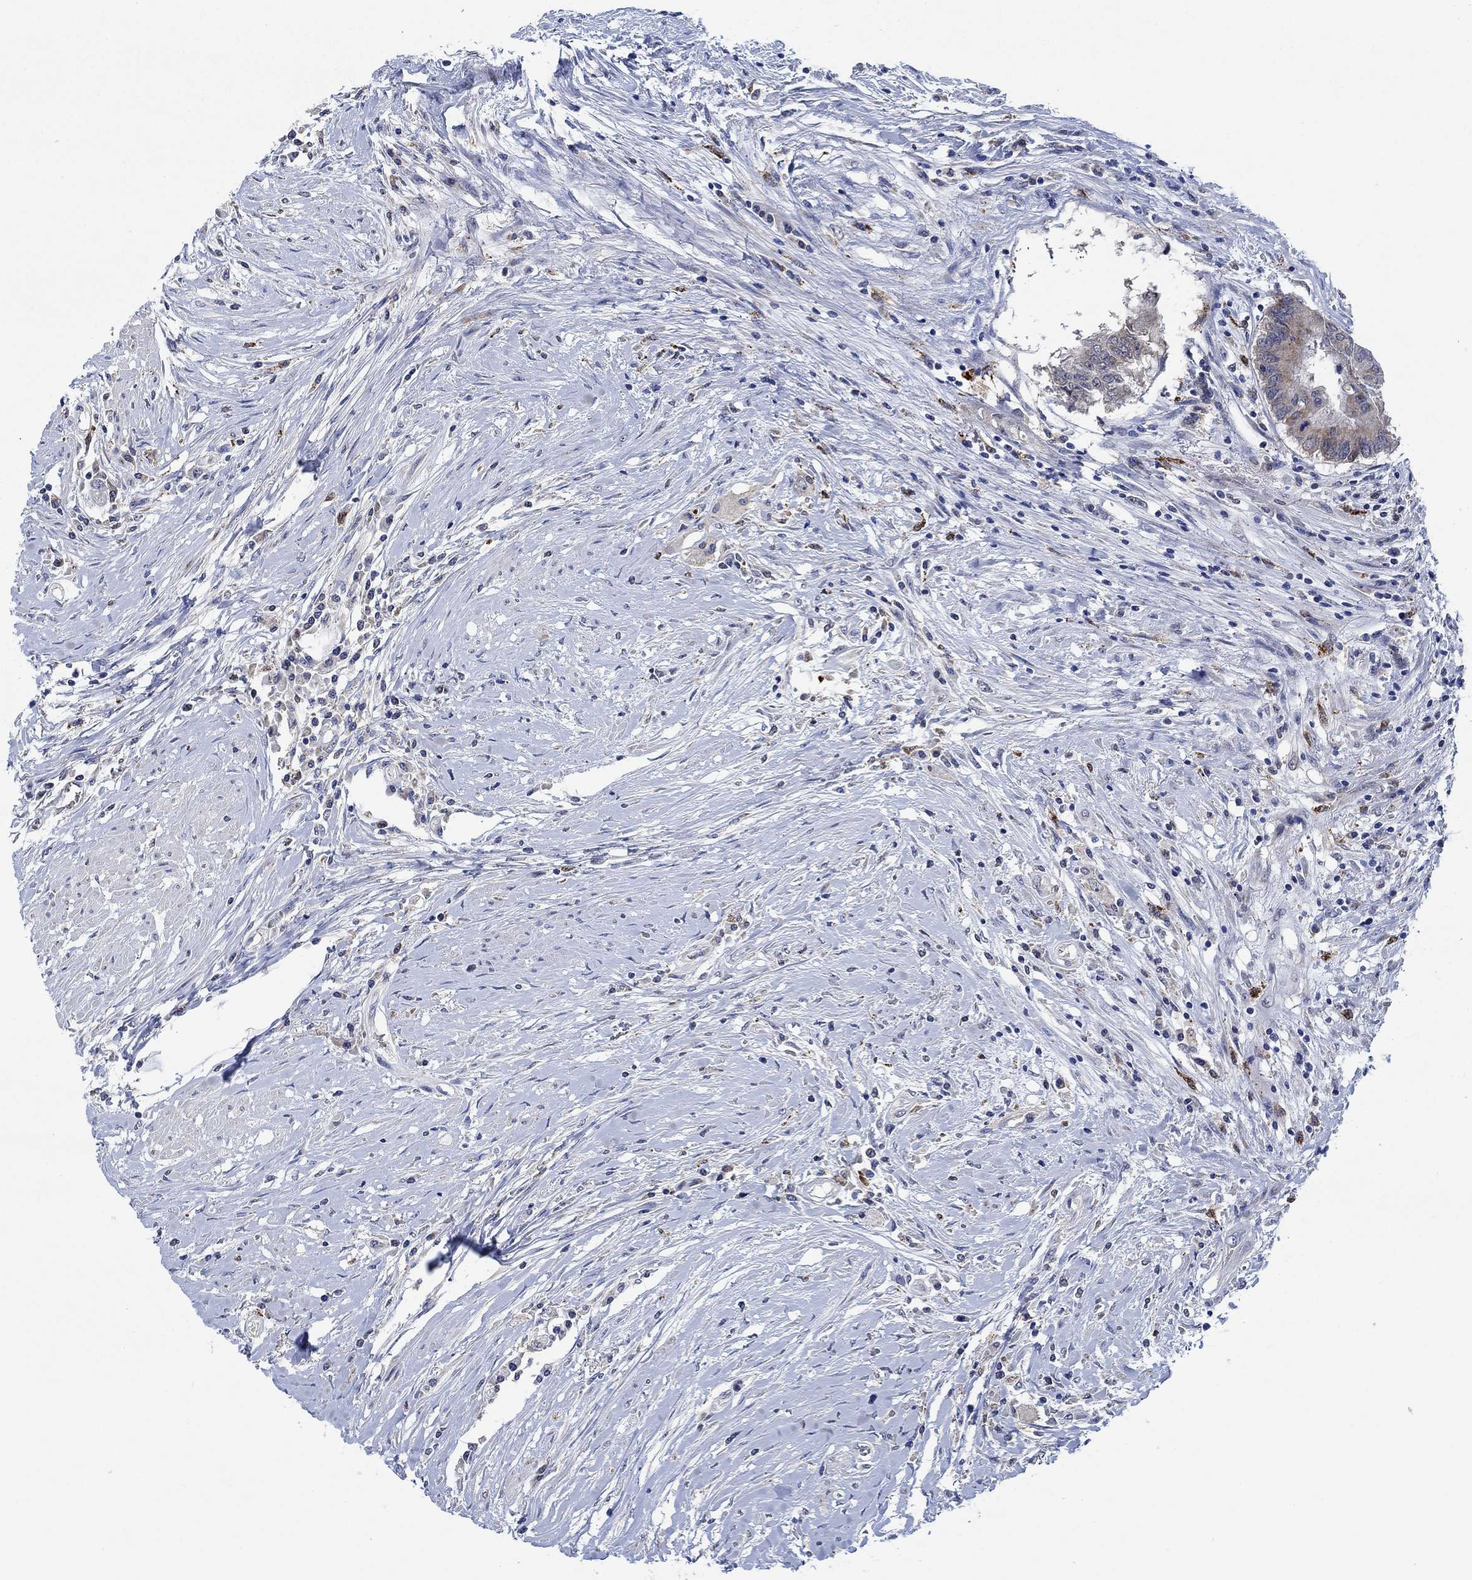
{"staining": {"intensity": "negative", "quantity": "none", "location": "none"}, "tissue": "colorectal cancer", "cell_type": "Tumor cells", "image_type": "cancer", "snomed": [{"axis": "morphology", "description": "Adenocarcinoma, NOS"}, {"axis": "topography", "description": "Rectum"}], "caption": "An immunohistochemistry (IHC) micrograph of adenocarcinoma (colorectal) is shown. There is no staining in tumor cells of adenocarcinoma (colorectal).", "gene": "MPP1", "patient": {"sex": "male", "age": 59}}